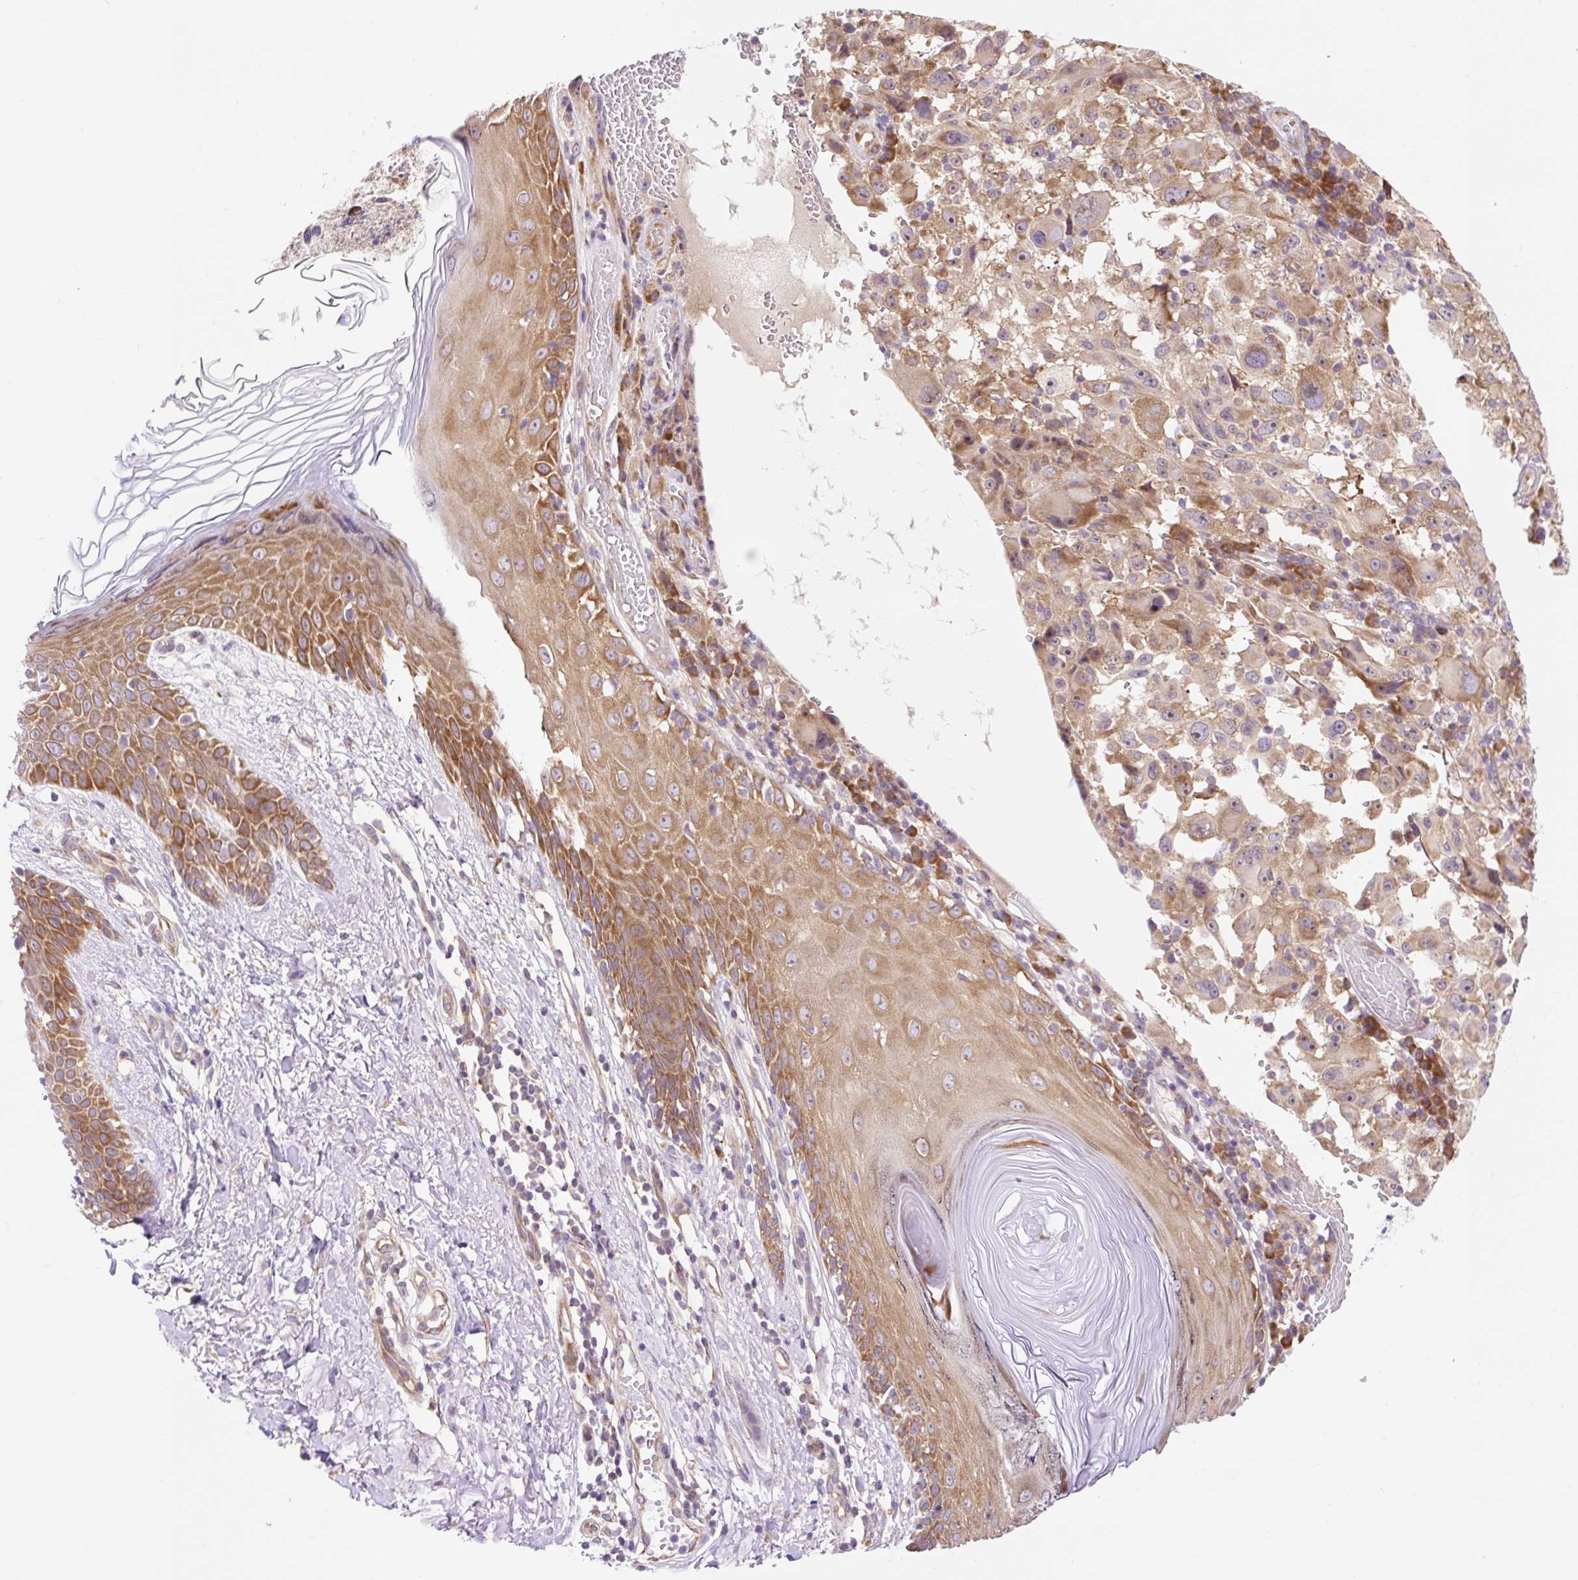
{"staining": {"intensity": "weak", "quantity": ">75%", "location": "cytoplasmic/membranous"}, "tissue": "melanoma", "cell_type": "Tumor cells", "image_type": "cancer", "snomed": [{"axis": "morphology", "description": "Malignant melanoma, NOS"}, {"axis": "topography", "description": "Skin"}], "caption": "Protein expression analysis of human malignant melanoma reveals weak cytoplasmic/membranous positivity in about >75% of tumor cells. Nuclei are stained in blue.", "gene": "GPR45", "patient": {"sex": "female", "age": 71}}